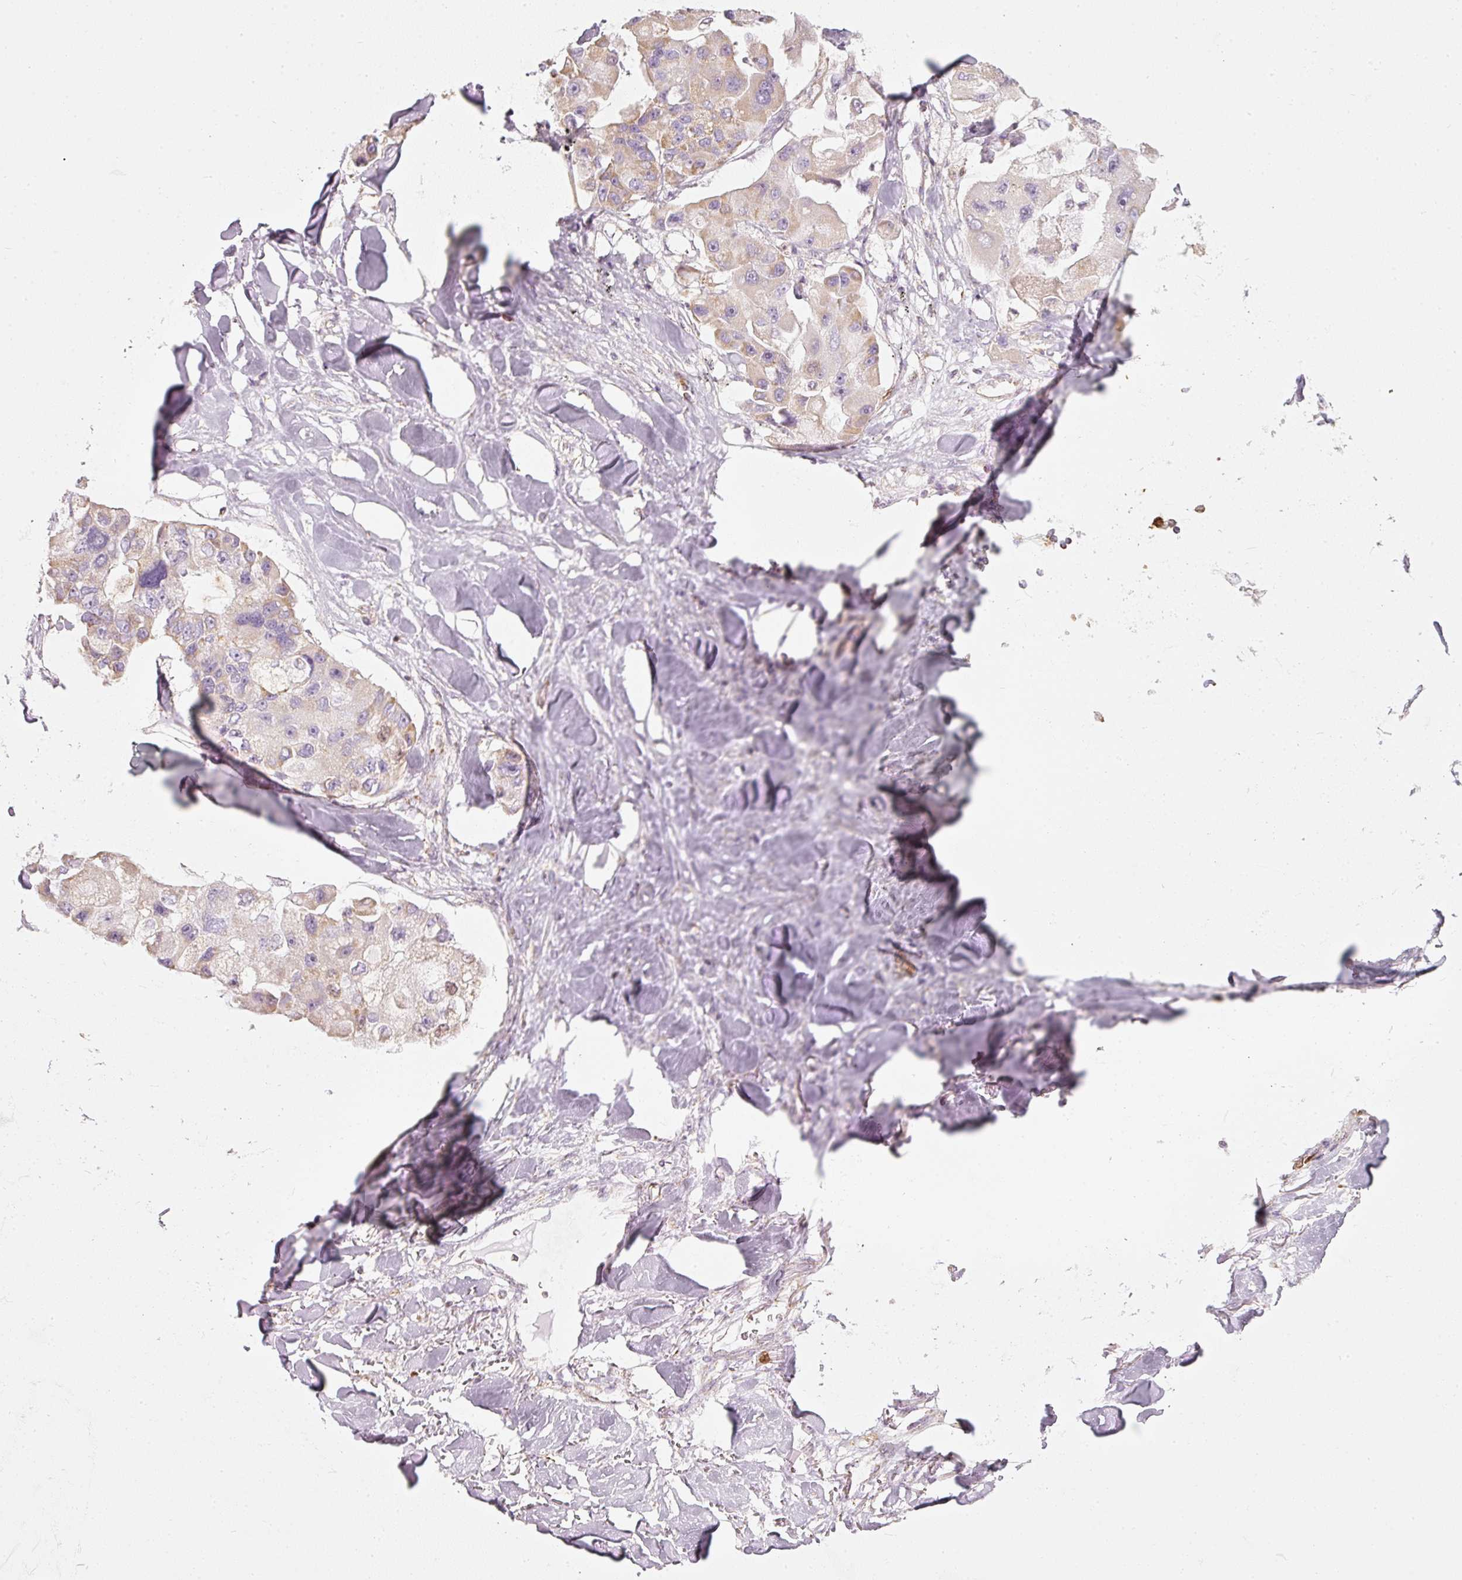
{"staining": {"intensity": "weak", "quantity": "25%-75%", "location": "cytoplasmic/membranous,nuclear"}, "tissue": "lung cancer", "cell_type": "Tumor cells", "image_type": "cancer", "snomed": [{"axis": "morphology", "description": "Adenocarcinoma, NOS"}, {"axis": "topography", "description": "Lung"}], "caption": "Immunohistochemistry image of human lung cancer stained for a protein (brown), which reveals low levels of weak cytoplasmic/membranous and nuclear staining in approximately 25%-75% of tumor cells.", "gene": "DUT", "patient": {"sex": "female", "age": 54}}